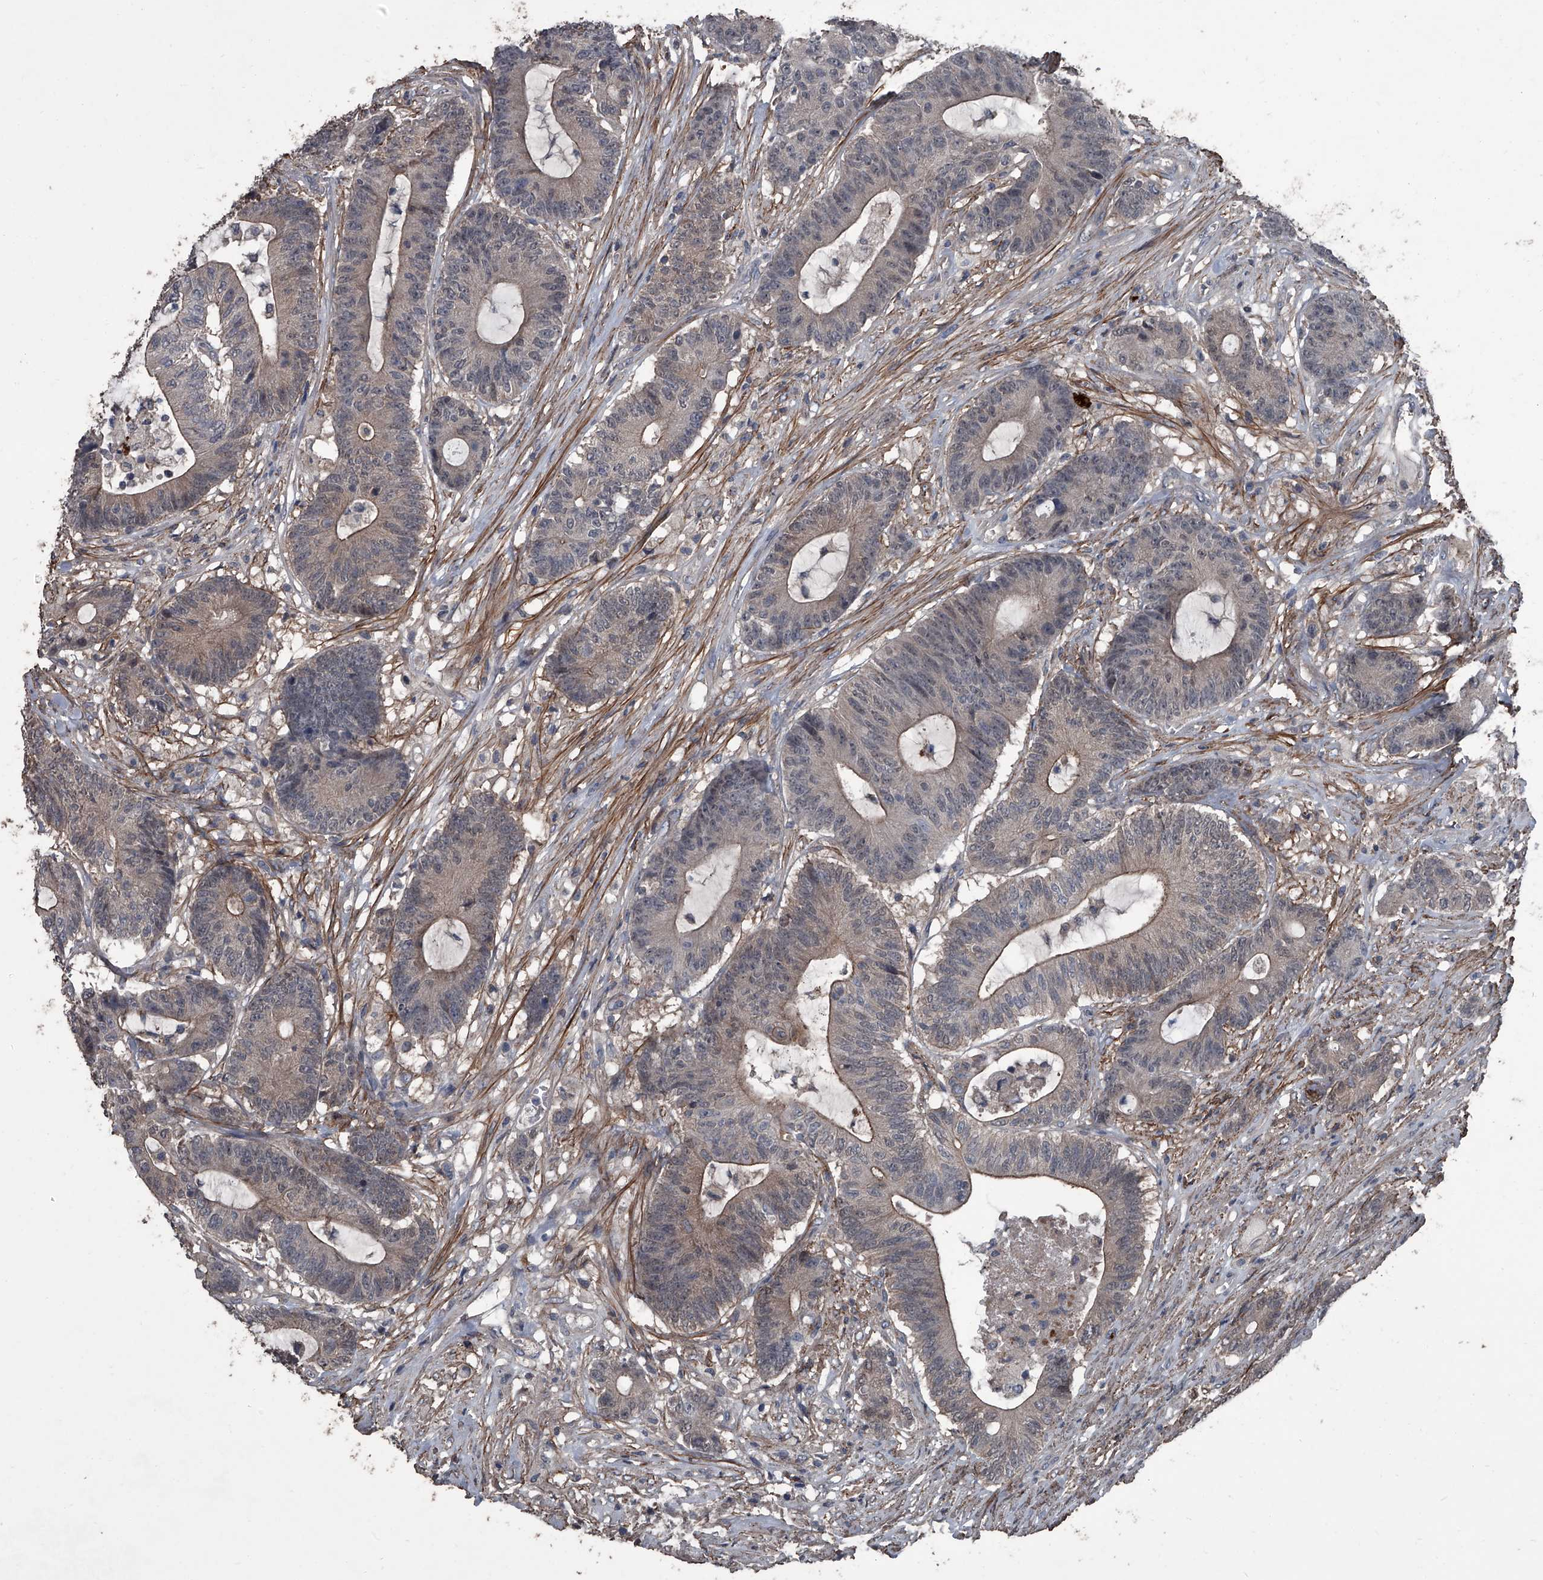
{"staining": {"intensity": "weak", "quantity": "25%-75%", "location": "cytoplasmic/membranous"}, "tissue": "colorectal cancer", "cell_type": "Tumor cells", "image_type": "cancer", "snomed": [{"axis": "morphology", "description": "Adenocarcinoma, NOS"}, {"axis": "topography", "description": "Colon"}], "caption": "Adenocarcinoma (colorectal) tissue displays weak cytoplasmic/membranous positivity in about 25%-75% of tumor cells", "gene": "OARD1", "patient": {"sex": "female", "age": 84}}